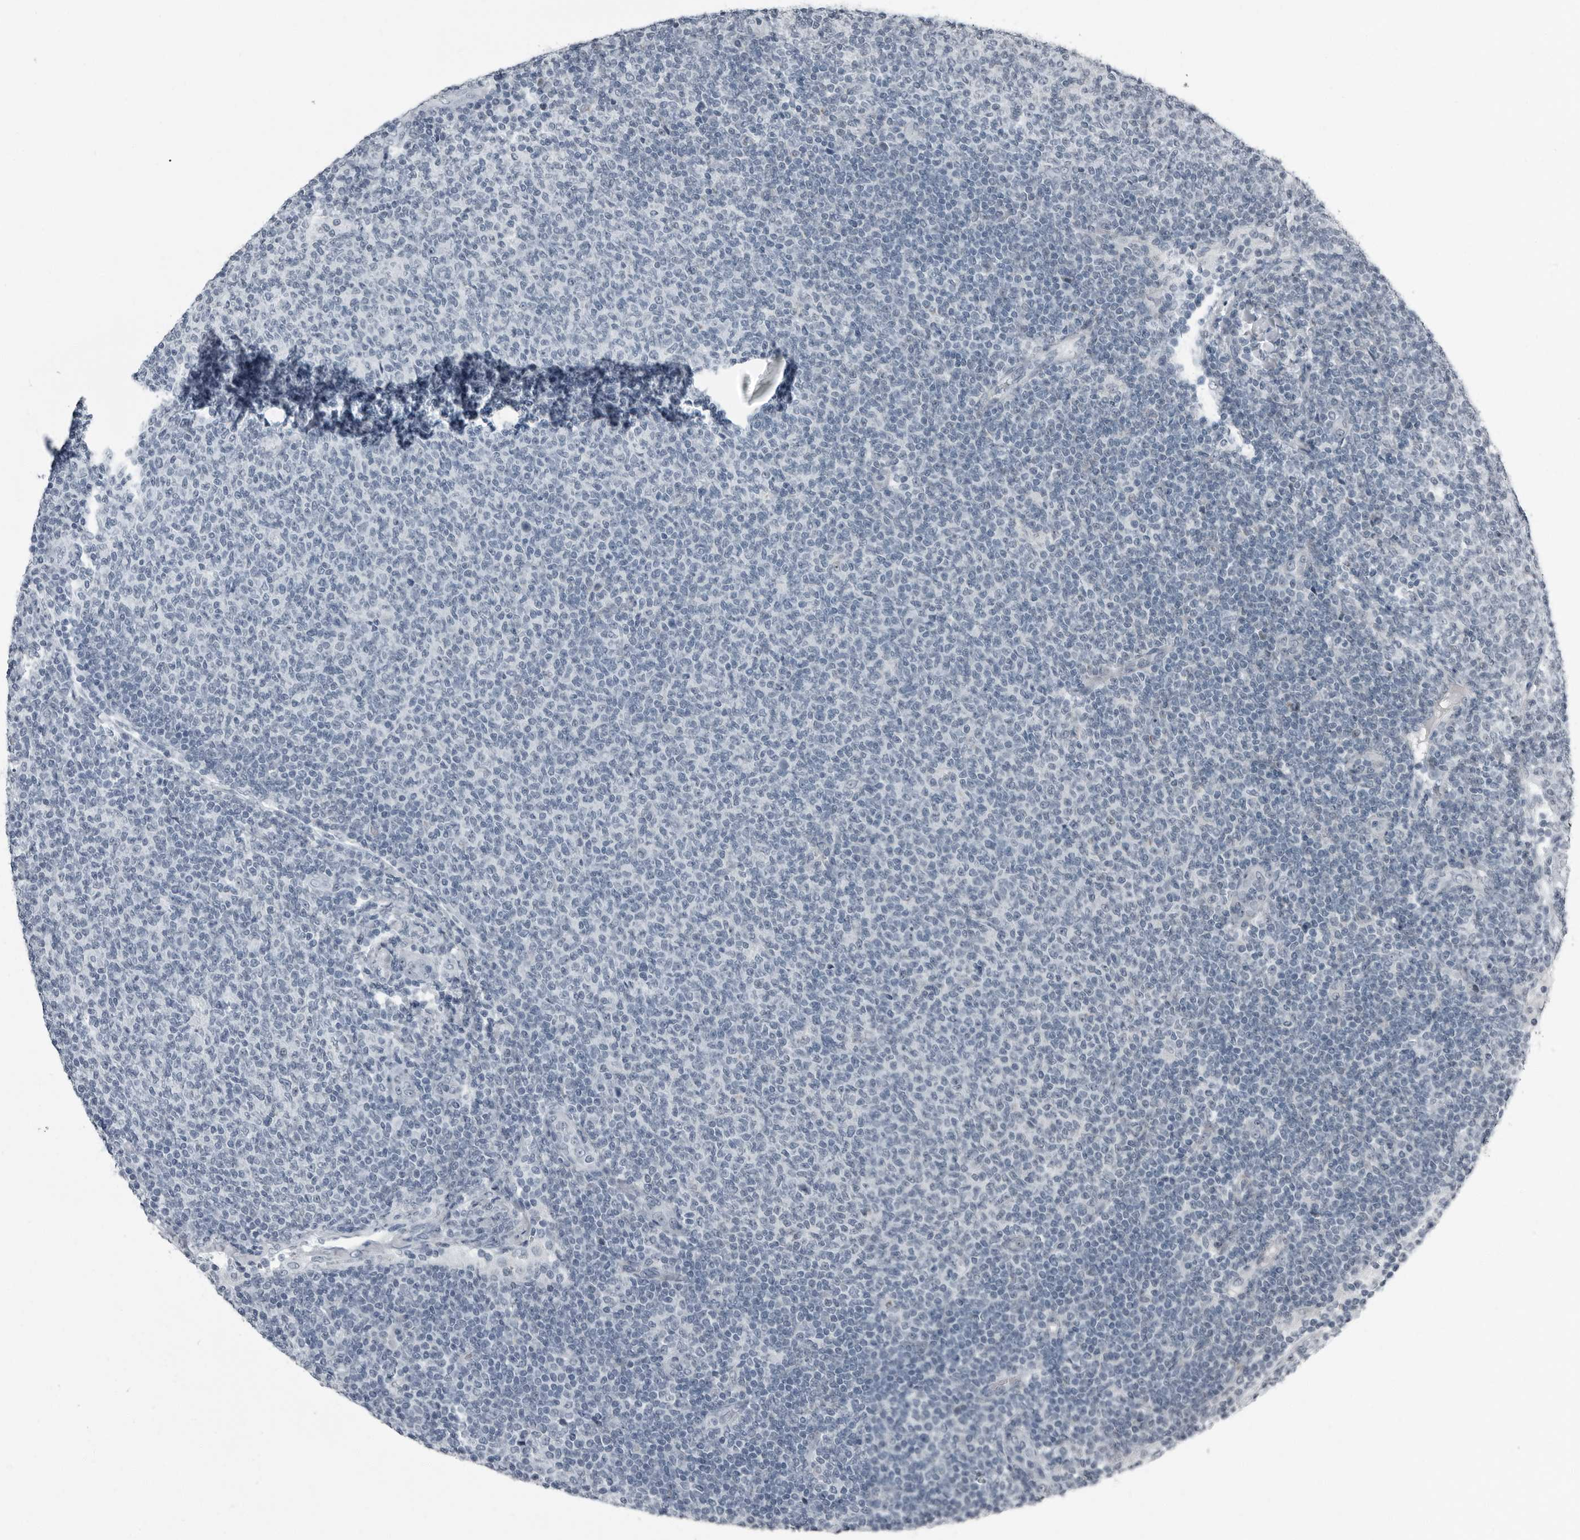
{"staining": {"intensity": "negative", "quantity": "none", "location": "none"}, "tissue": "lymphoma", "cell_type": "Tumor cells", "image_type": "cancer", "snomed": [{"axis": "morphology", "description": "Malignant lymphoma, non-Hodgkin's type, Low grade"}, {"axis": "topography", "description": "Lymph node"}], "caption": "Immunohistochemistry image of human malignant lymphoma, non-Hodgkin's type (low-grade) stained for a protein (brown), which exhibits no positivity in tumor cells. Nuclei are stained in blue.", "gene": "PDCD11", "patient": {"sex": "male", "age": 66}}